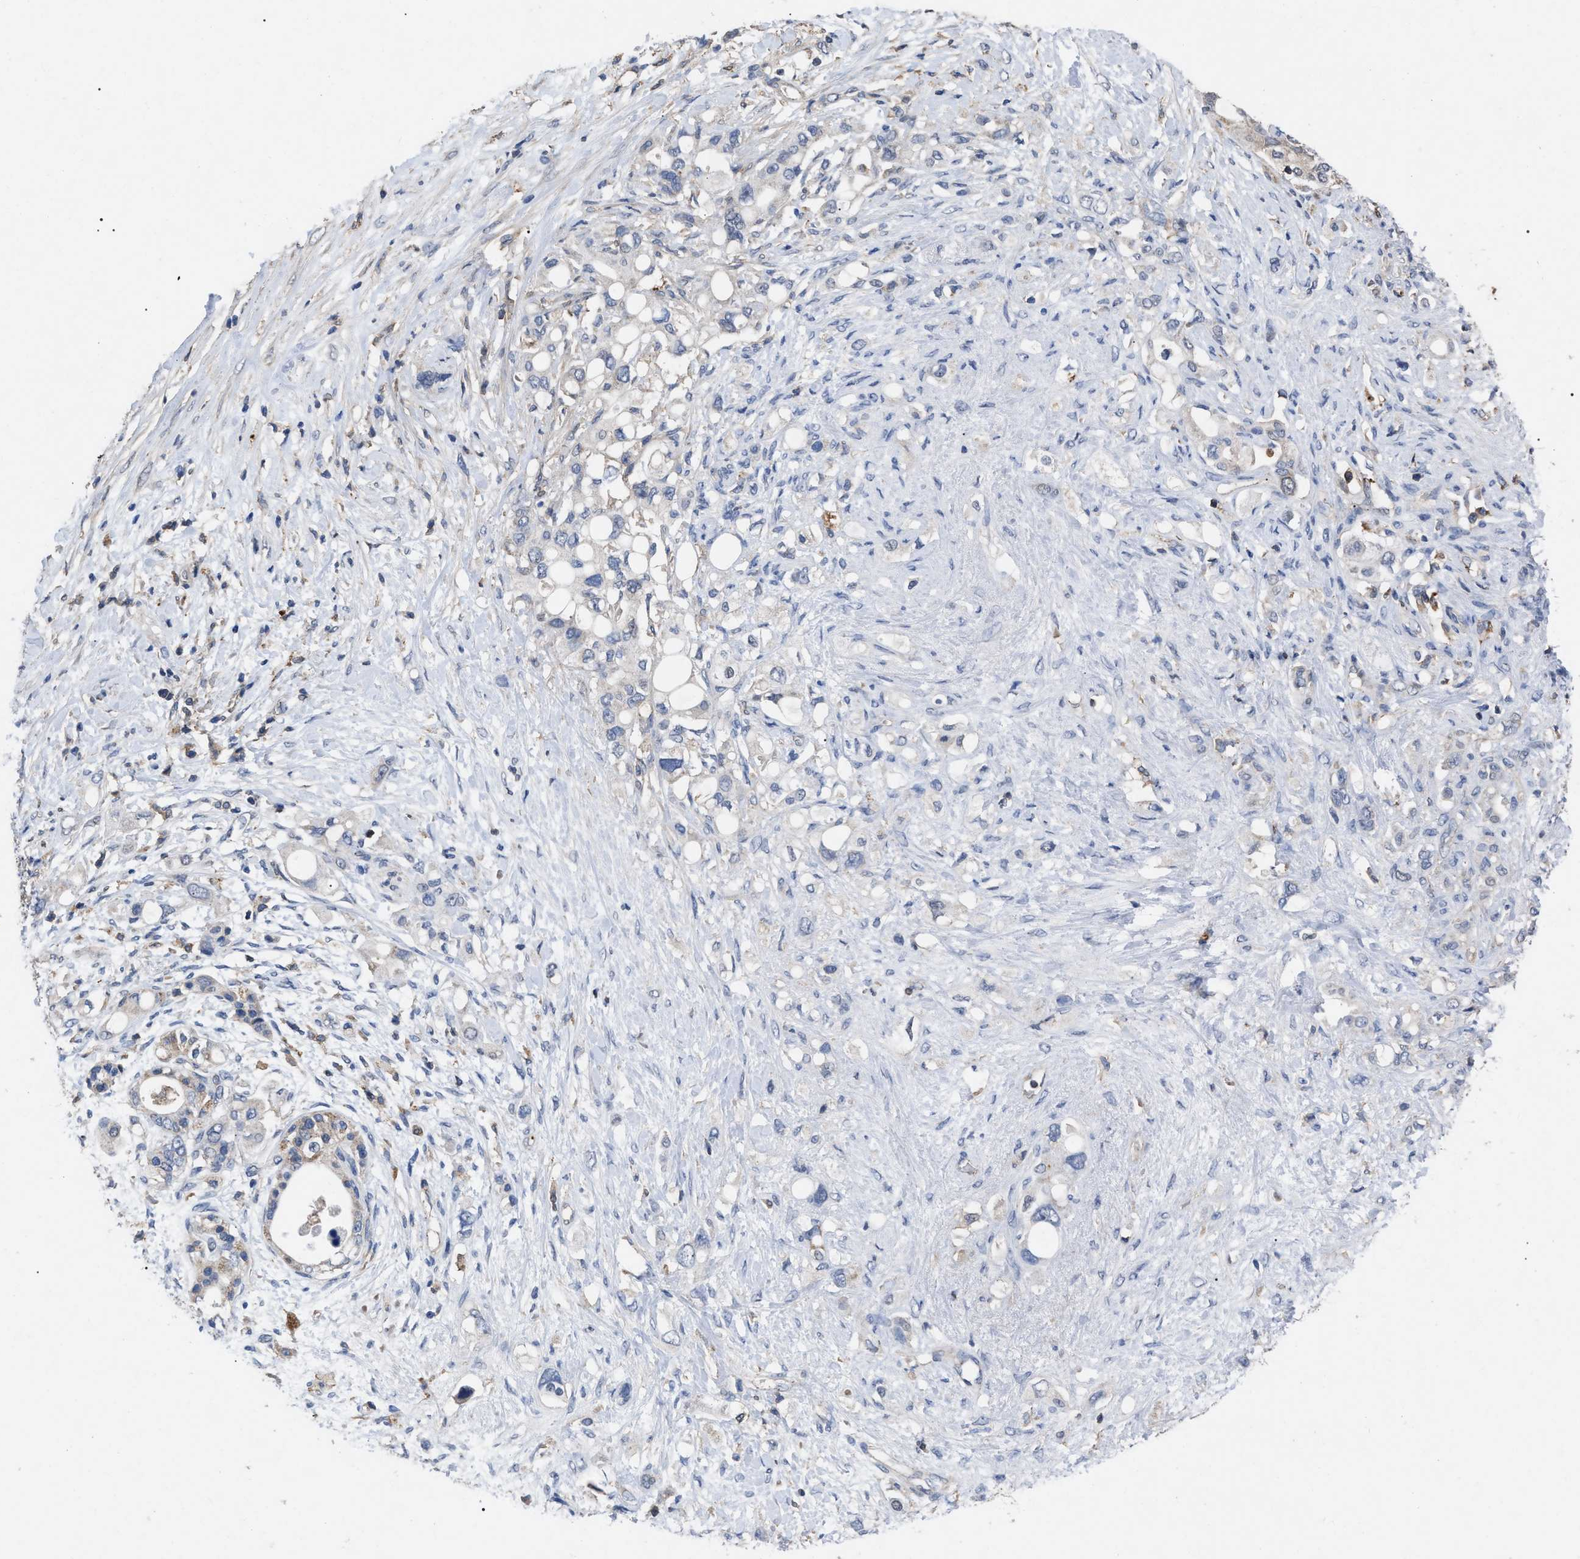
{"staining": {"intensity": "negative", "quantity": "none", "location": "none"}, "tissue": "pancreatic cancer", "cell_type": "Tumor cells", "image_type": "cancer", "snomed": [{"axis": "morphology", "description": "Adenocarcinoma, NOS"}, {"axis": "topography", "description": "Pancreas"}], "caption": "Immunohistochemistry (IHC) histopathology image of pancreatic cancer (adenocarcinoma) stained for a protein (brown), which exhibits no staining in tumor cells. (Stains: DAB immunohistochemistry (IHC) with hematoxylin counter stain, Microscopy: brightfield microscopy at high magnification).", "gene": "FAM171A2", "patient": {"sex": "female", "age": 56}}